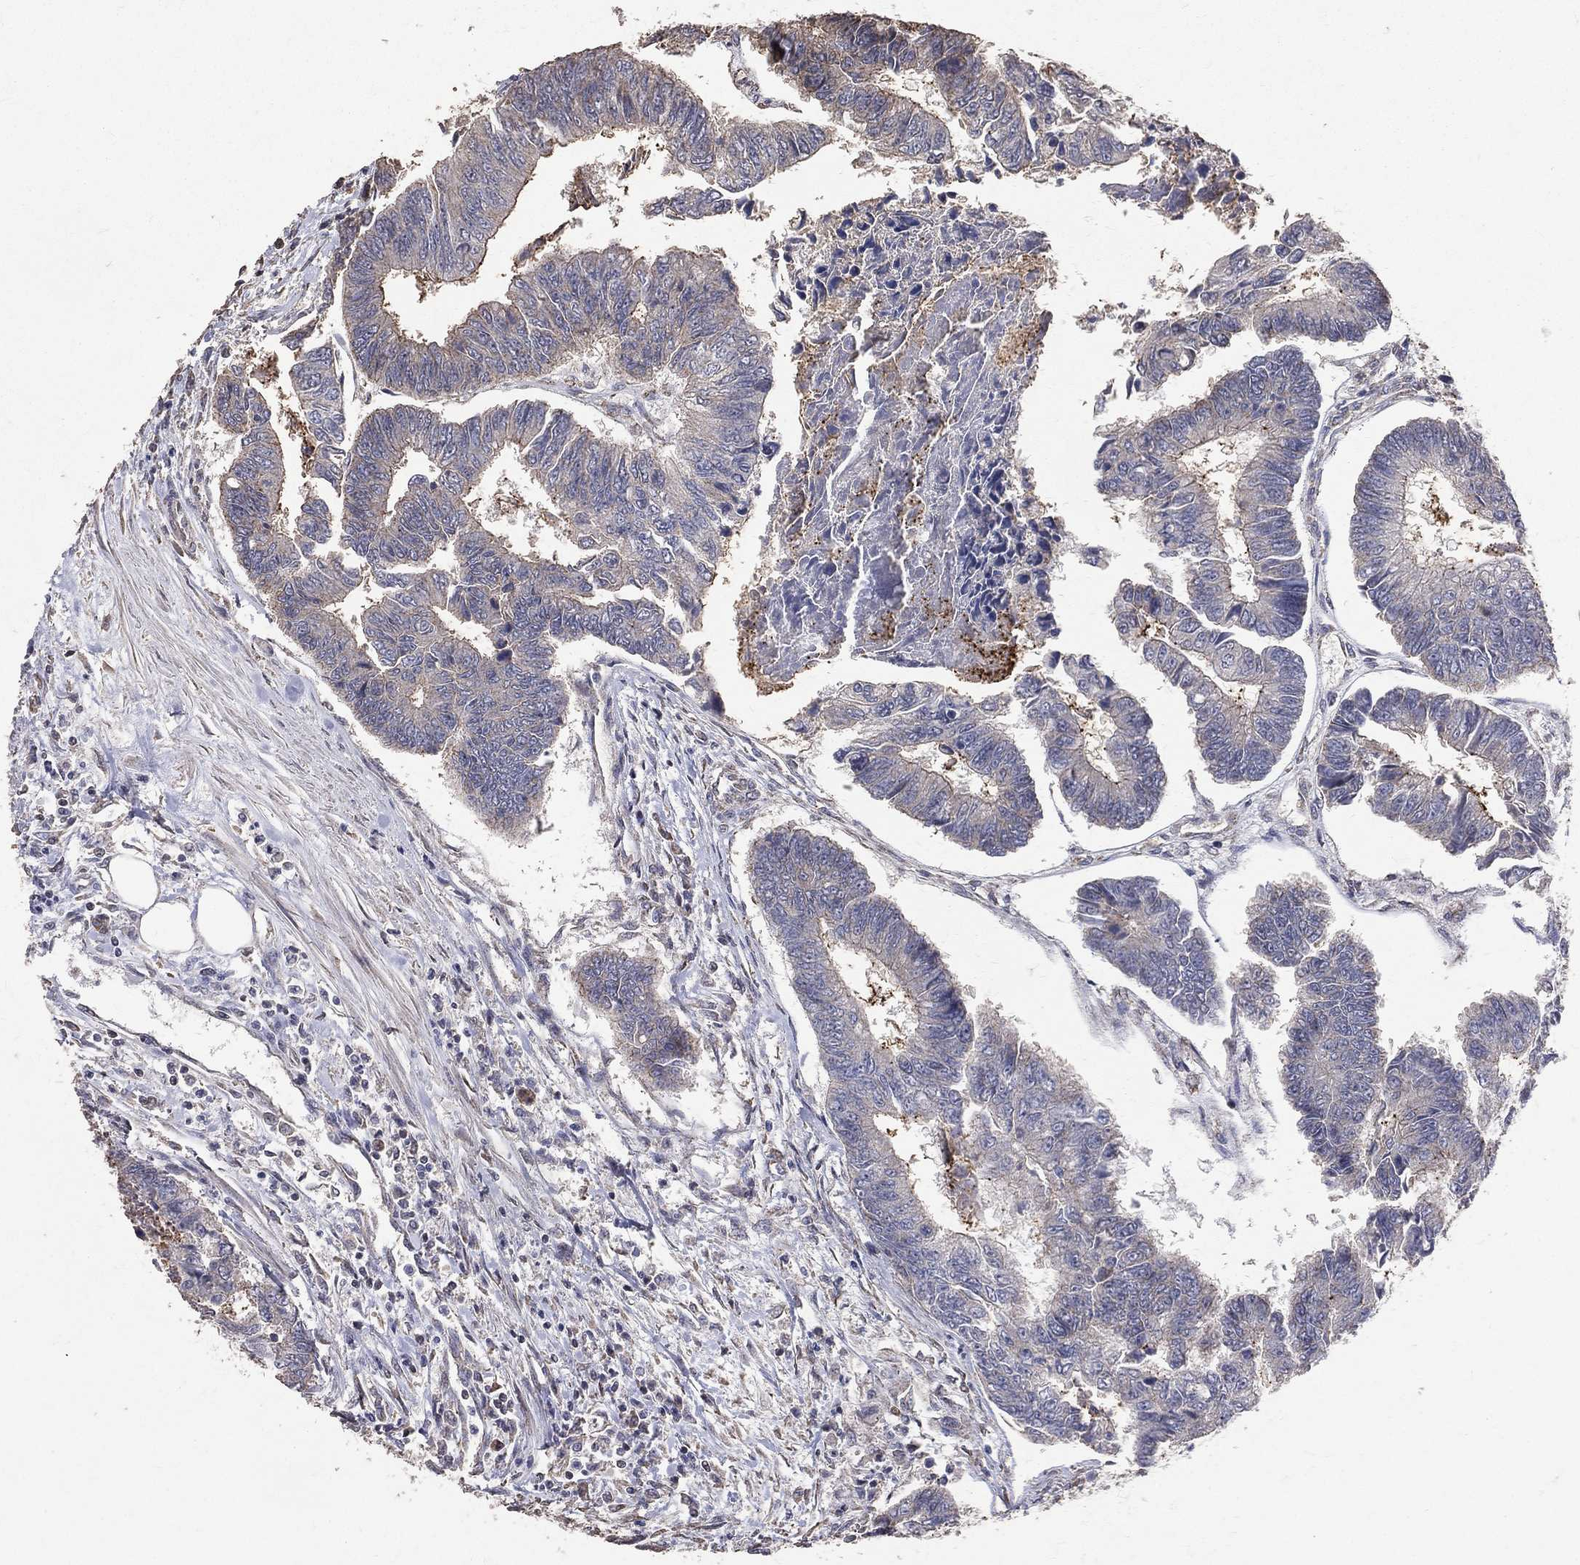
{"staining": {"intensity": "negative", "quantity": "none", "location": "none"}, "tissue": "colorectal cancer", "cell_type": "Tumor cells", "image_type": "cancer", "snomed": [{"axis": "morphology", "description": "Adenocarcinoma, NOS"}, {"axis": "topography", "description": "Colon"}], "caption": "Immunohistochemistry photomicrograph of colorectal cancer stained for a protein (brown), which displays no positivity in tumor cells.", "gene": "LY6K", "patient": {"sex": "female", "age": 65}}